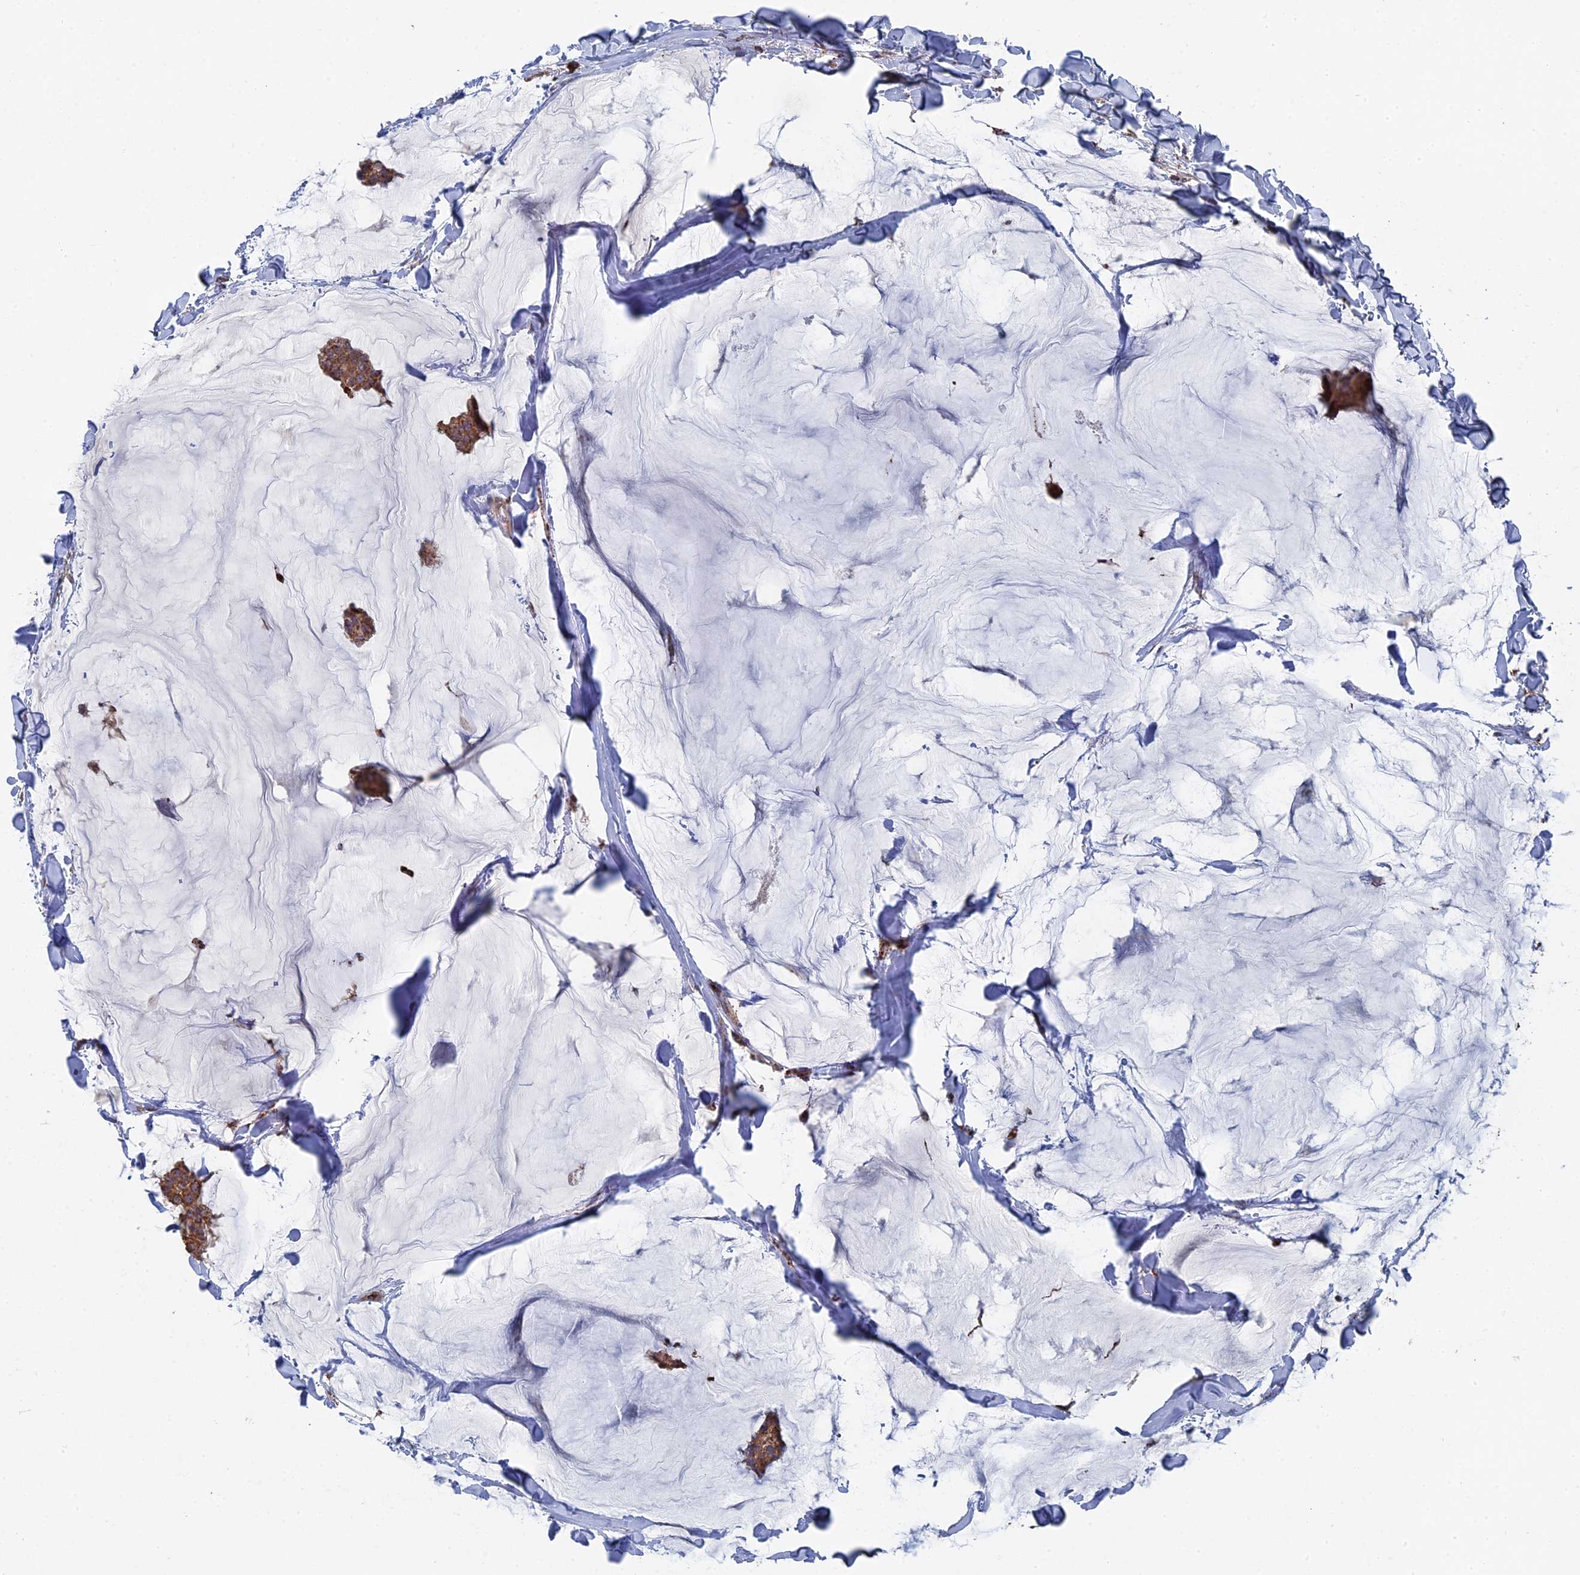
{"staining": {"intensity": "moderate", "quantity": ">75%", "location": "cytoplasmic/membranous"}, "tissue": "breast cancer", "cell_type": "Tumor cells", "image_type": "cancer", "snomed": [{"axis": "morphology", "description": "Duct carcinoma"}, {"axis": "topography", "description": "Breast"}], "caption": "Tumor cells show moderate cytoplasmic/membranous staining in about >75% of cells in intraductal carcinoma (breast).", "gene": "SMG9", "patient": {"sex": "female", "age": 93}}